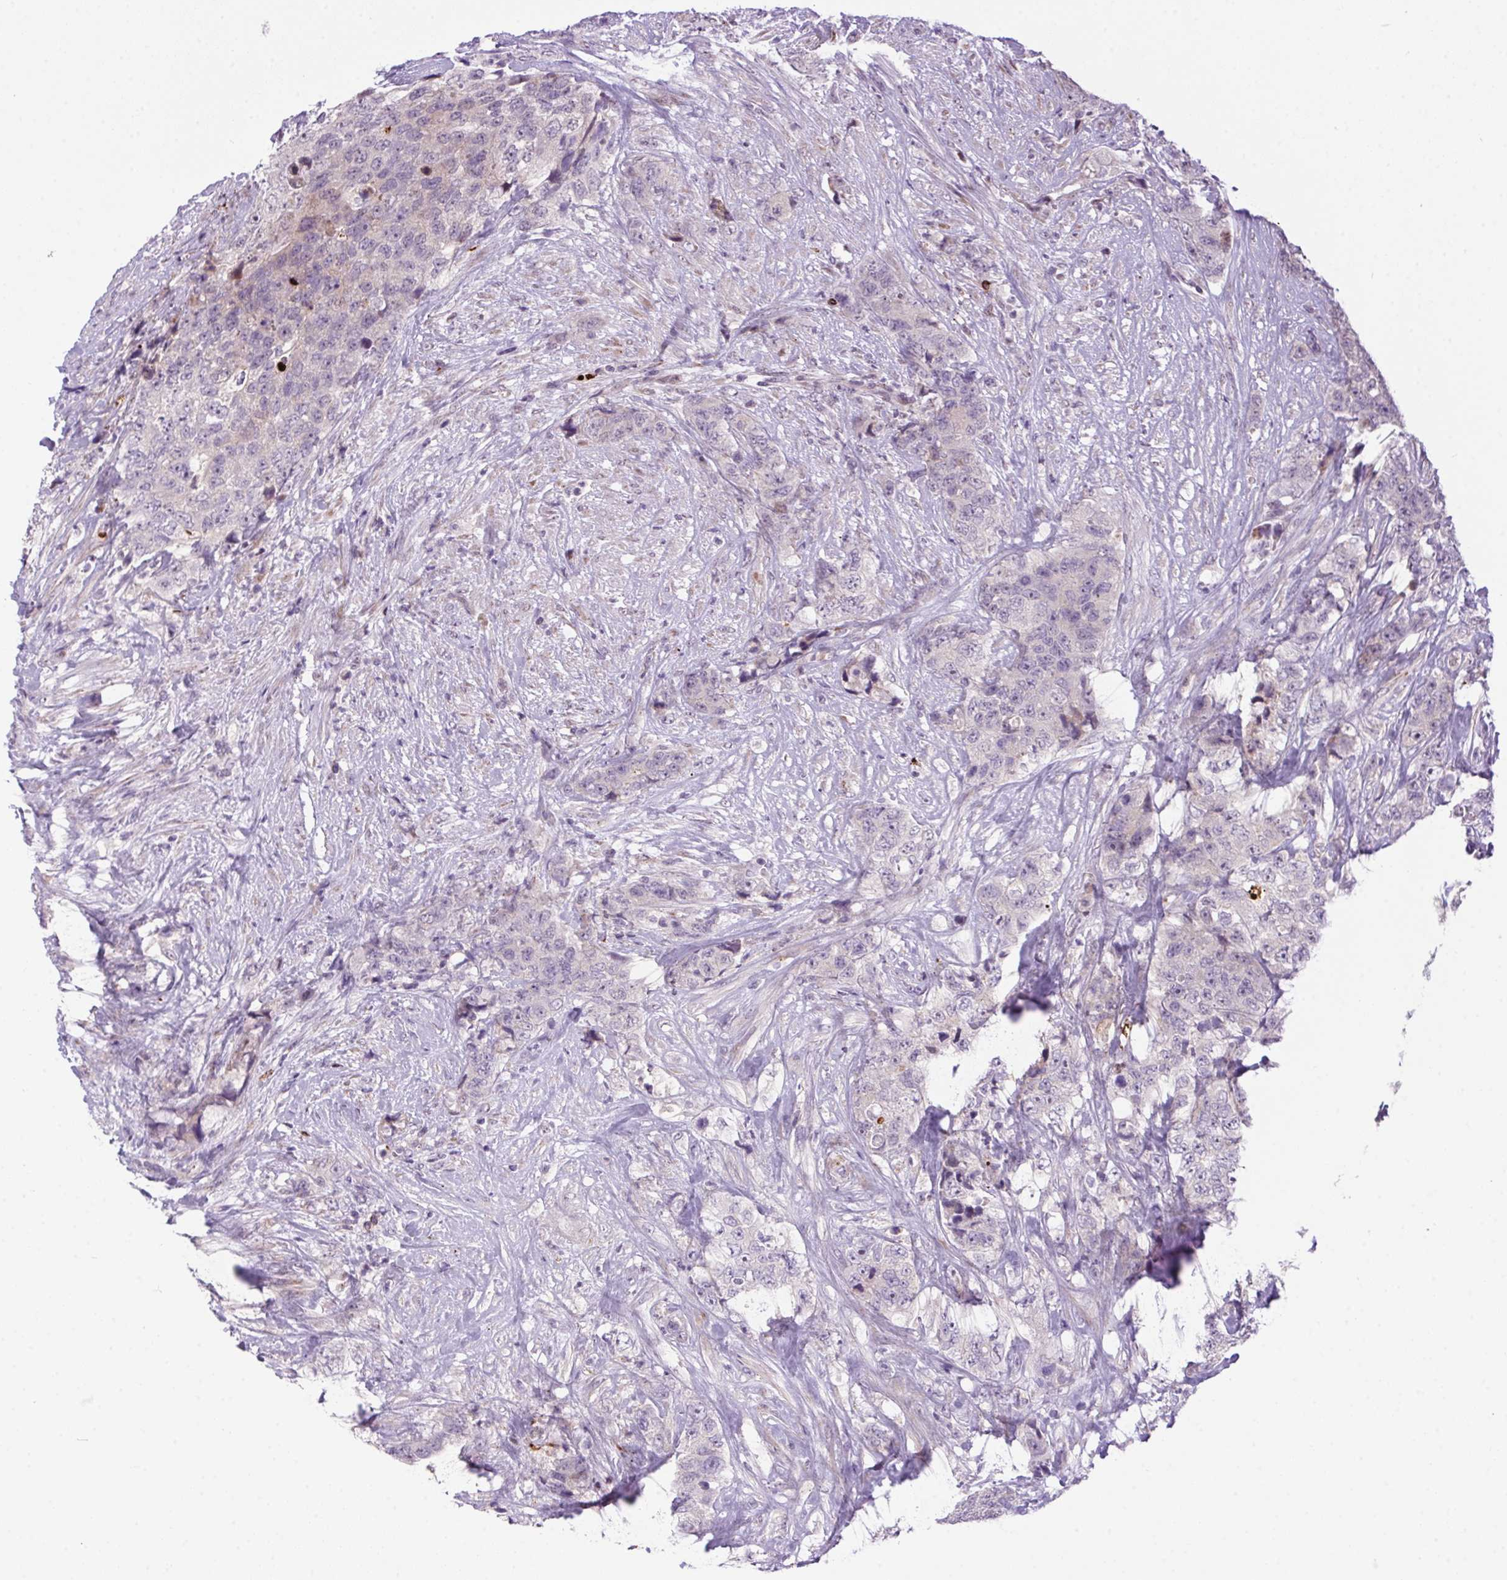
{"staining": {"intensity": "negative", "quantity": "none", "location": "none"}, "tissue": "urothelial cancer", "cell_type": "Tumor cells", "image_type": "cancer", "snomed": [{"axis": "morphology", "description": "Urothelial carcinoma, High grade"}, {"axis": "topography", "description": "Urinary bladder"}], "caption": "IHC of human urothelial cancer displays no expression in tumor cells.", "gene": "LRRTM1", "patient": {"sex": "female", "age": 78}}